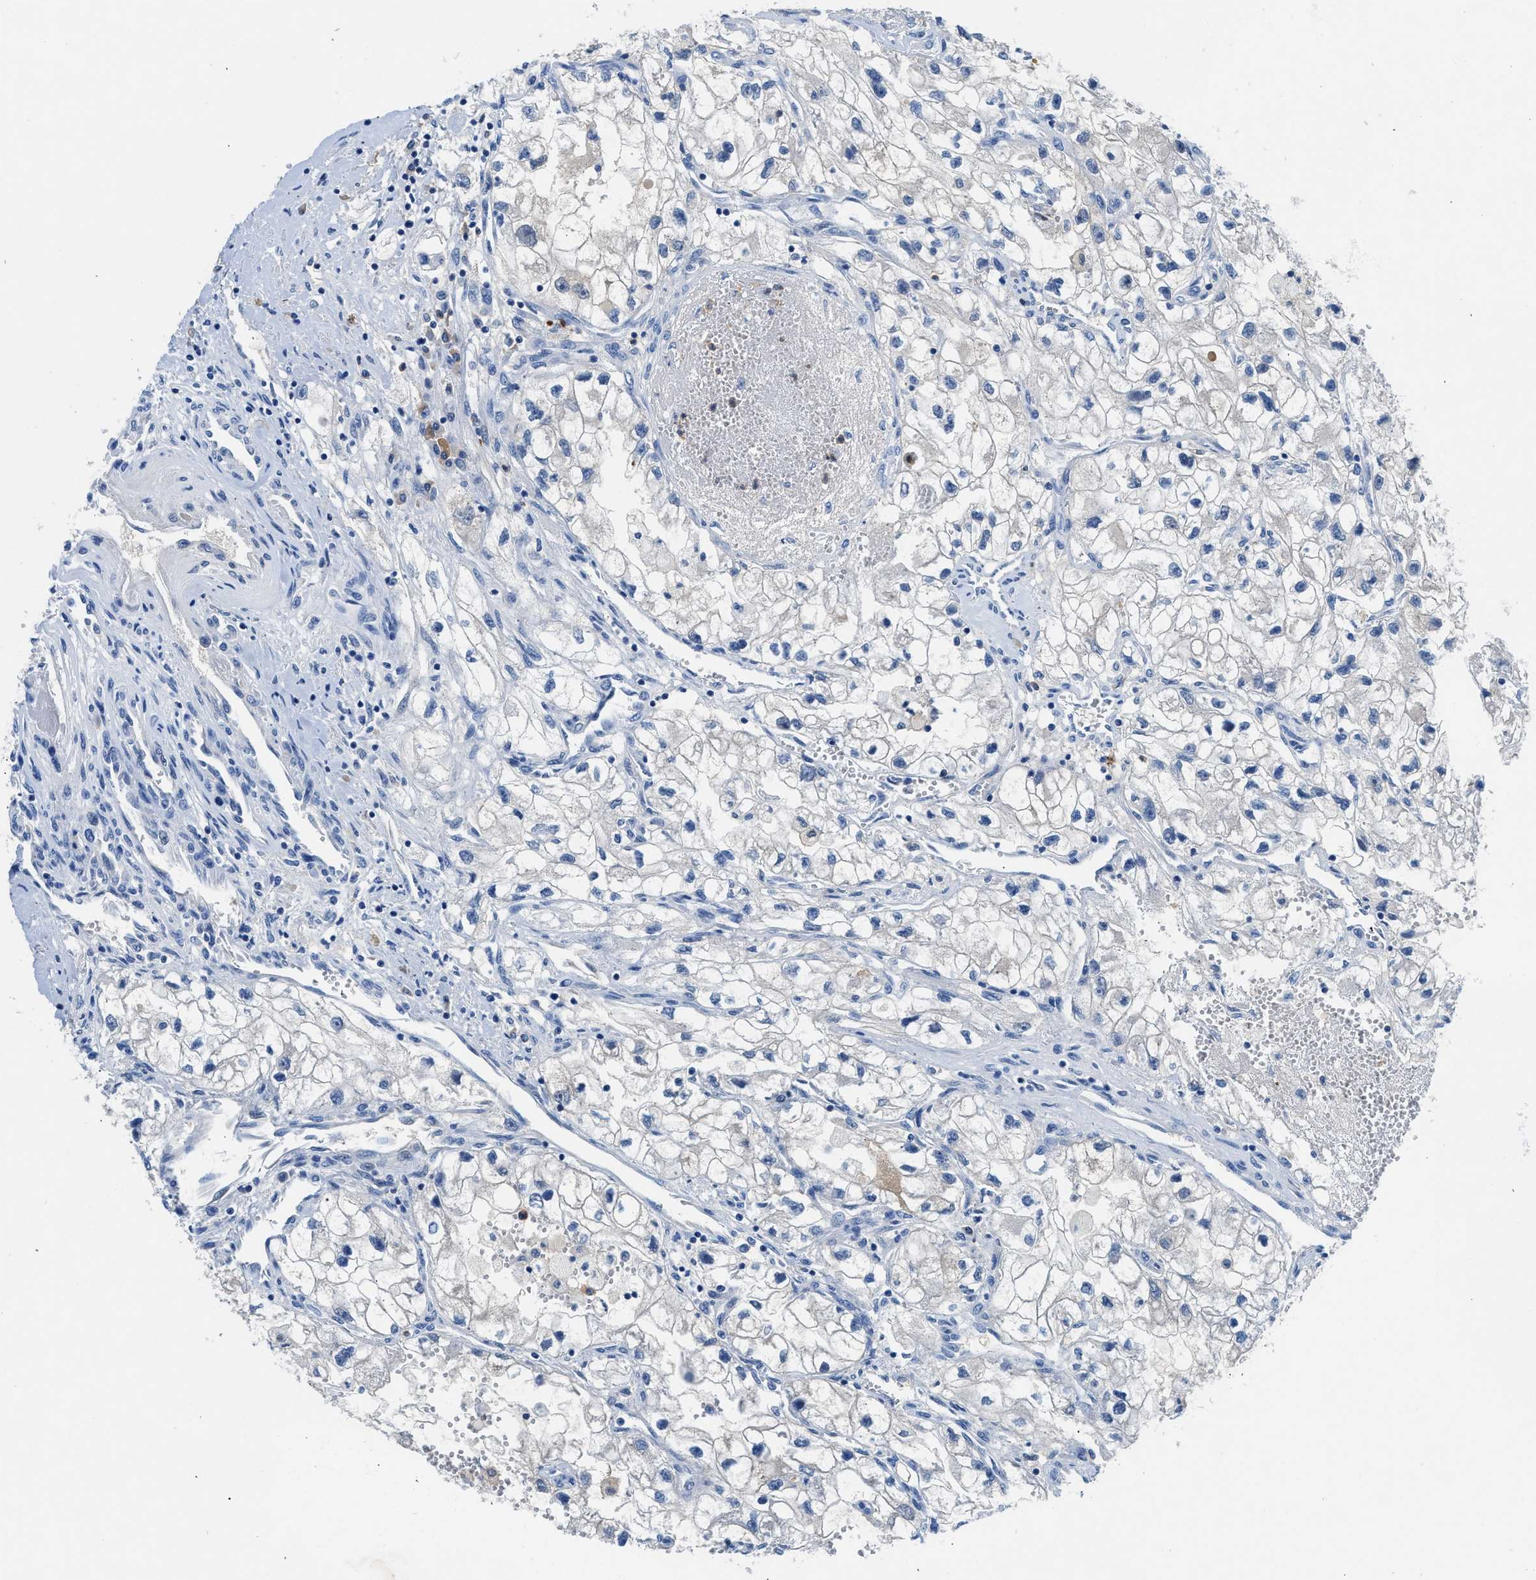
{"staining": {"intensity": "negative", "quantity": "none", "location": "none"}, "tissue": "renal cancer", "cell_type": "Tumor cells", "image_type": "cancer", "snomed": [{"axis": "morphology", "description": "Adenocarcinoma, NOS"}, {"axis": "topography", "description": "Kidney"}], "caption": "Renal adenocarcinoma stained for a protein using IHC reveals no expression tumor cells.", "gene": "FADS6", "patient": {"sex": "female", "age": 70}}